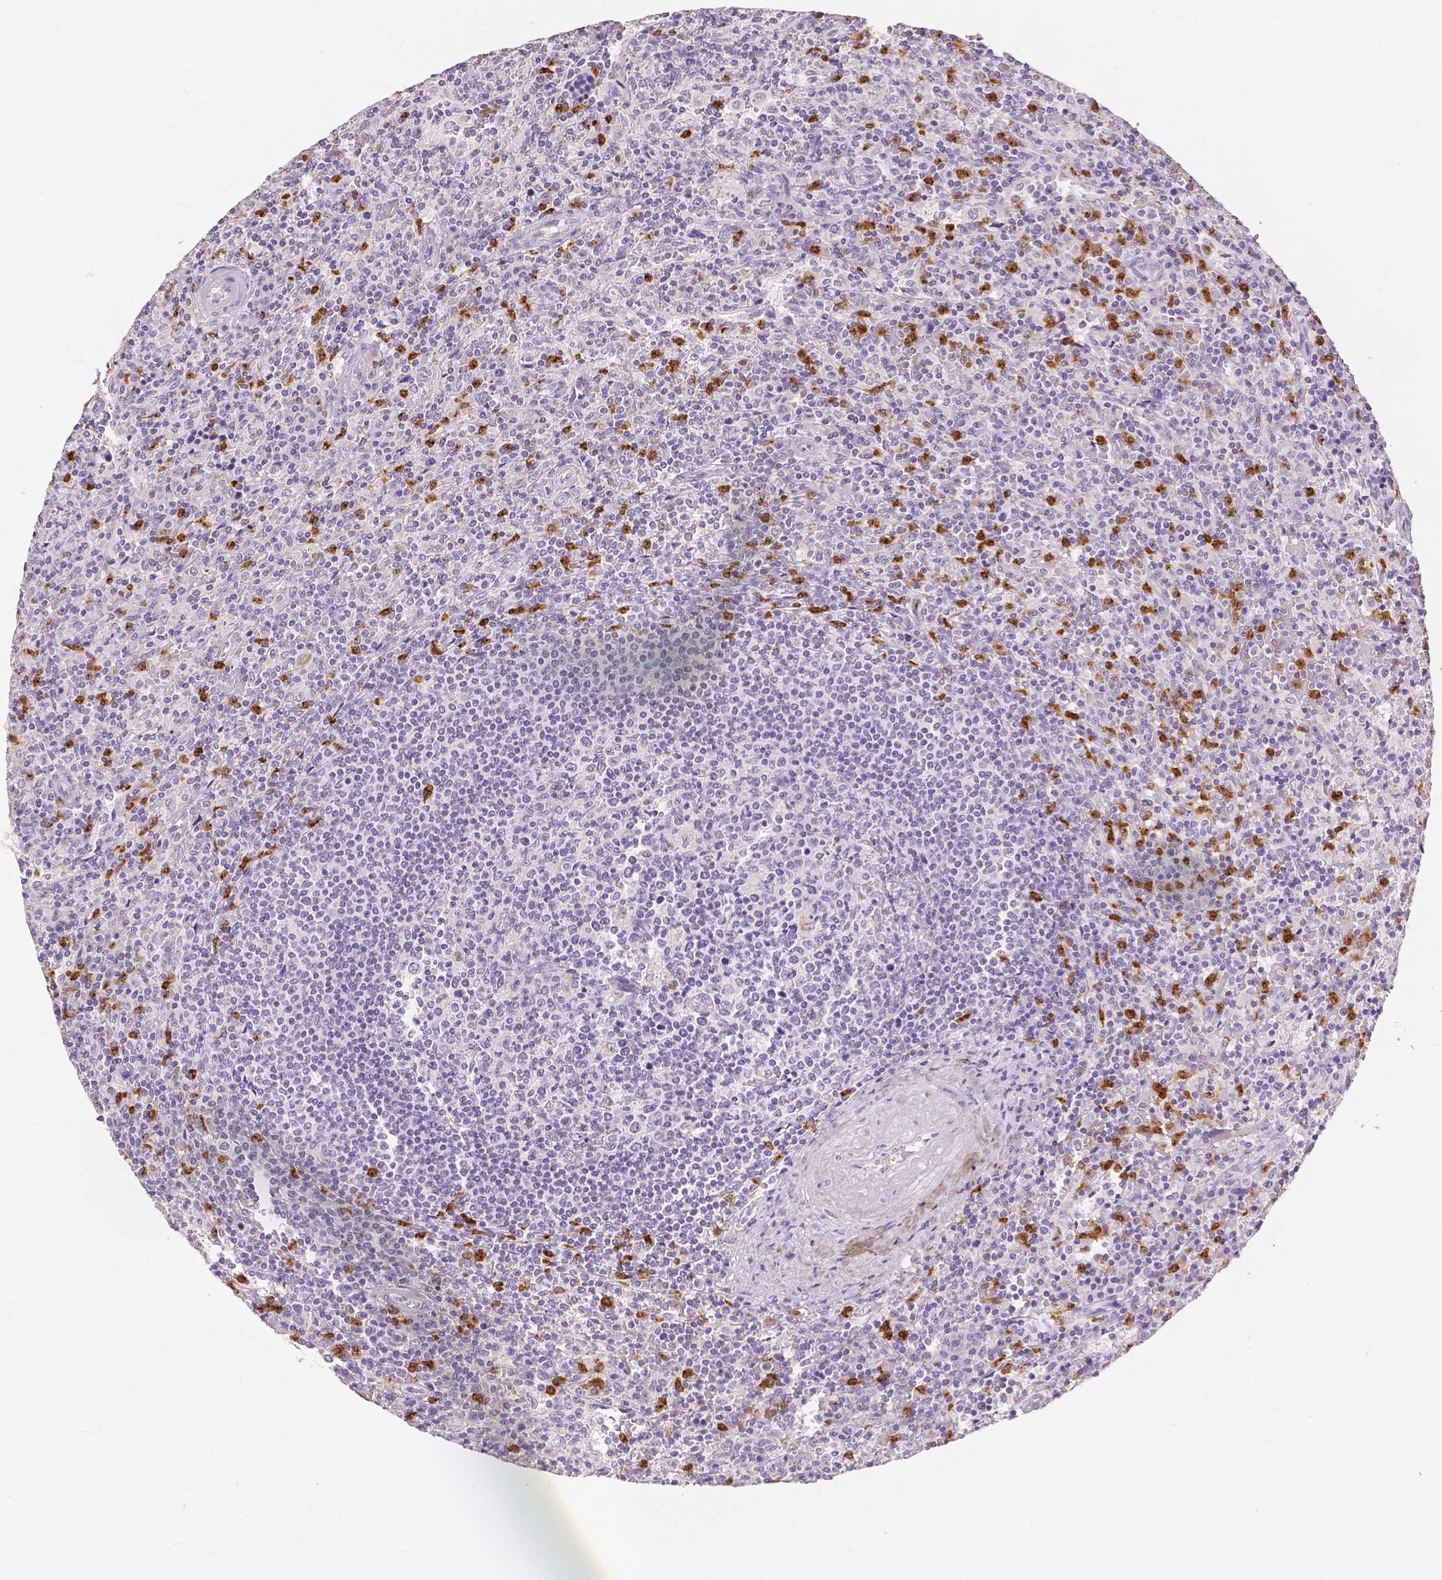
{"staining": {"intensity": "negative", "quantity": "none", "location": "none"}, "tissue": "lymphoma", "cell_type": "Tumor cells", "image_type": "cancer", "snomed": [{"axis": "morphology", "description": "Malignant lymphoma, non-Hodgkin's type, Low grade"}, {"axis": "topography", "description": "Spleen"}], "caption": "This micrograph is of low-grade malignant lymphoma, non-Hodgkin's type stained with IHC to label a protein in brown with the nuclei are counter-stained blue. There is no positivity in tumor cells. Brightfield microscopy of immunohistochemistry stained with DAB (3,3'-diaminobenzidine) (brown) and hematoxylin (blue), captured at high magnification.", "gene": "CXCR2", "patient": {"sex": "male", "age": 62}}